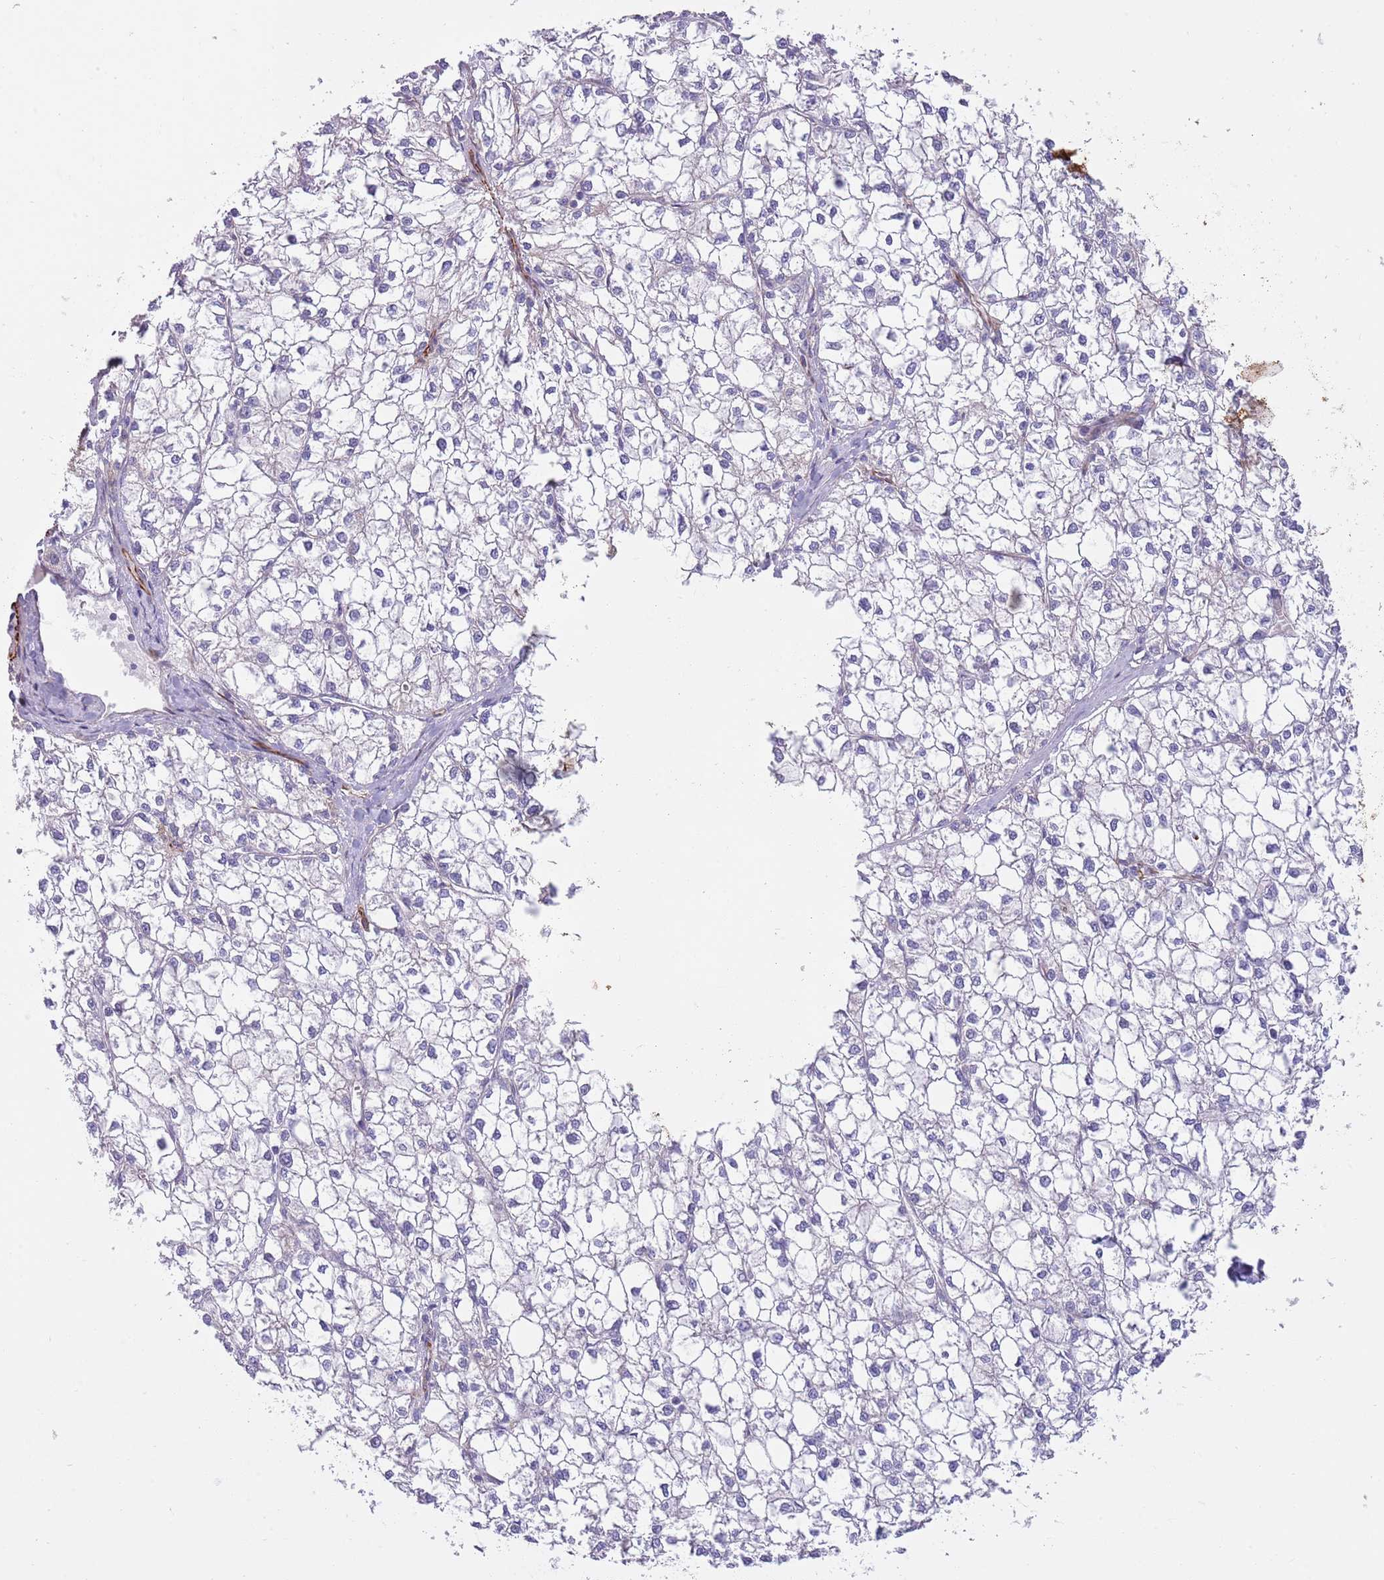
{"staining": {"intensity": "negative", "quantity": "none", "location": "none"}, "tissue": "liver cancer", "cell_type": "Tumor cells", "image_type": "cancer", "snomed": [{"axis": "morphology", "description": "Carcinoma, Hepatocellular, NOS"}, {"axis": "topography", "description": "Liver"}], "caption": "Photomicrograph shows no significant protein expression in tumor cells of liver cancer (hepatocellular carcinoma).", "gene": "MOGAT1", "patient": {"sex": "female", "age": 43}}